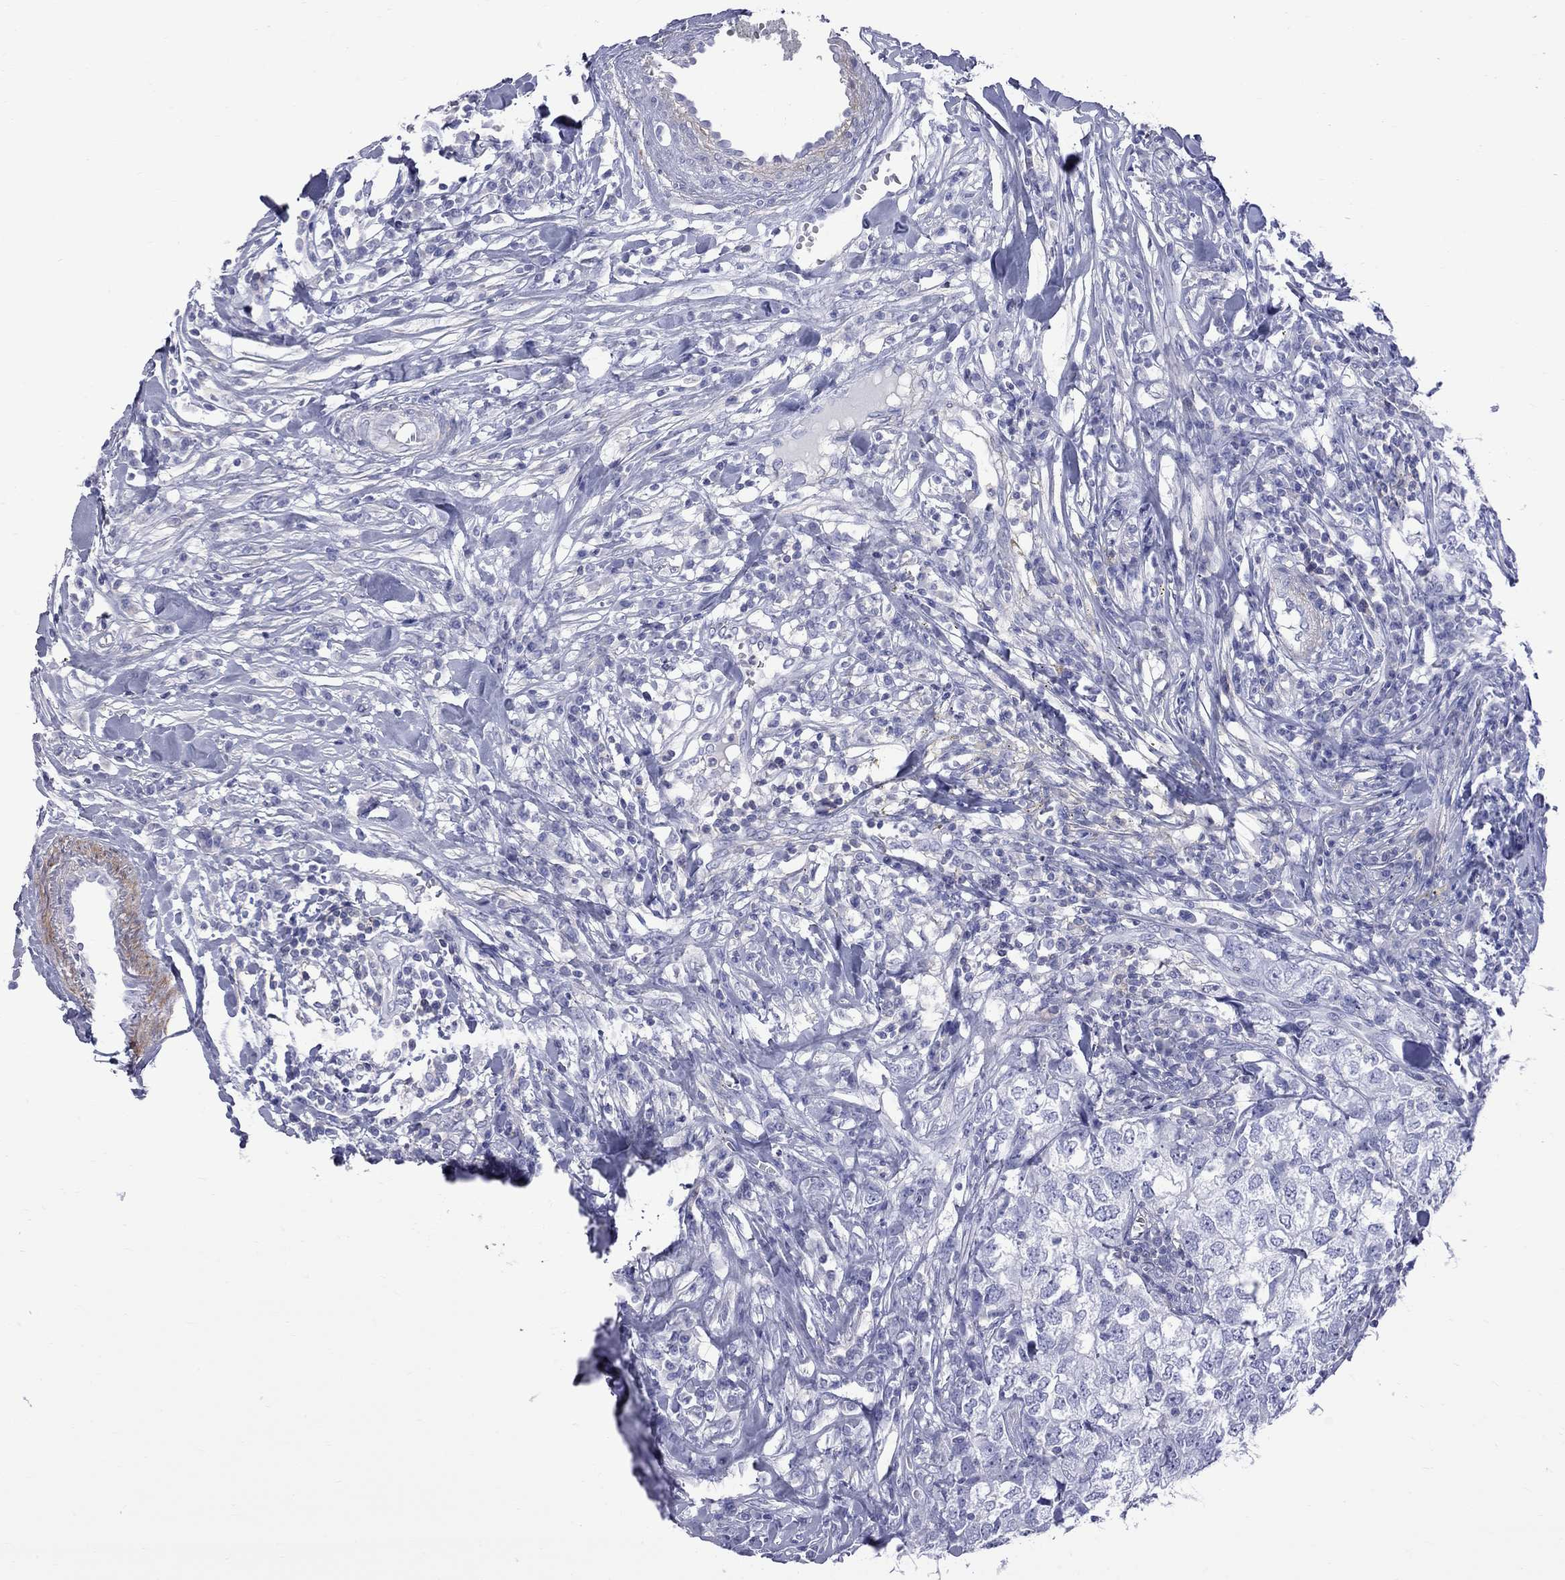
{"staining": {"intensity": "negative", "quantity": "none", "location": "none"}, "tissue": "breast cancer", "cell_type": "Tumor cells", "image_type": "cancer", "snomed": [{"axis": "morphology", "description": "Duct carcinoma"}, {"axis": "topography", "description": "Breast"}], "caption": "Immunohistochemistry (IHC) histopathology image of neoplastic tissue: breast cancer (invasive ductal carcinoma) stained with DAB demonstrates no significant protein positivity in tumor cells.", "gene": "S100A3", "patient": {"sex": "female", "age": 30}}